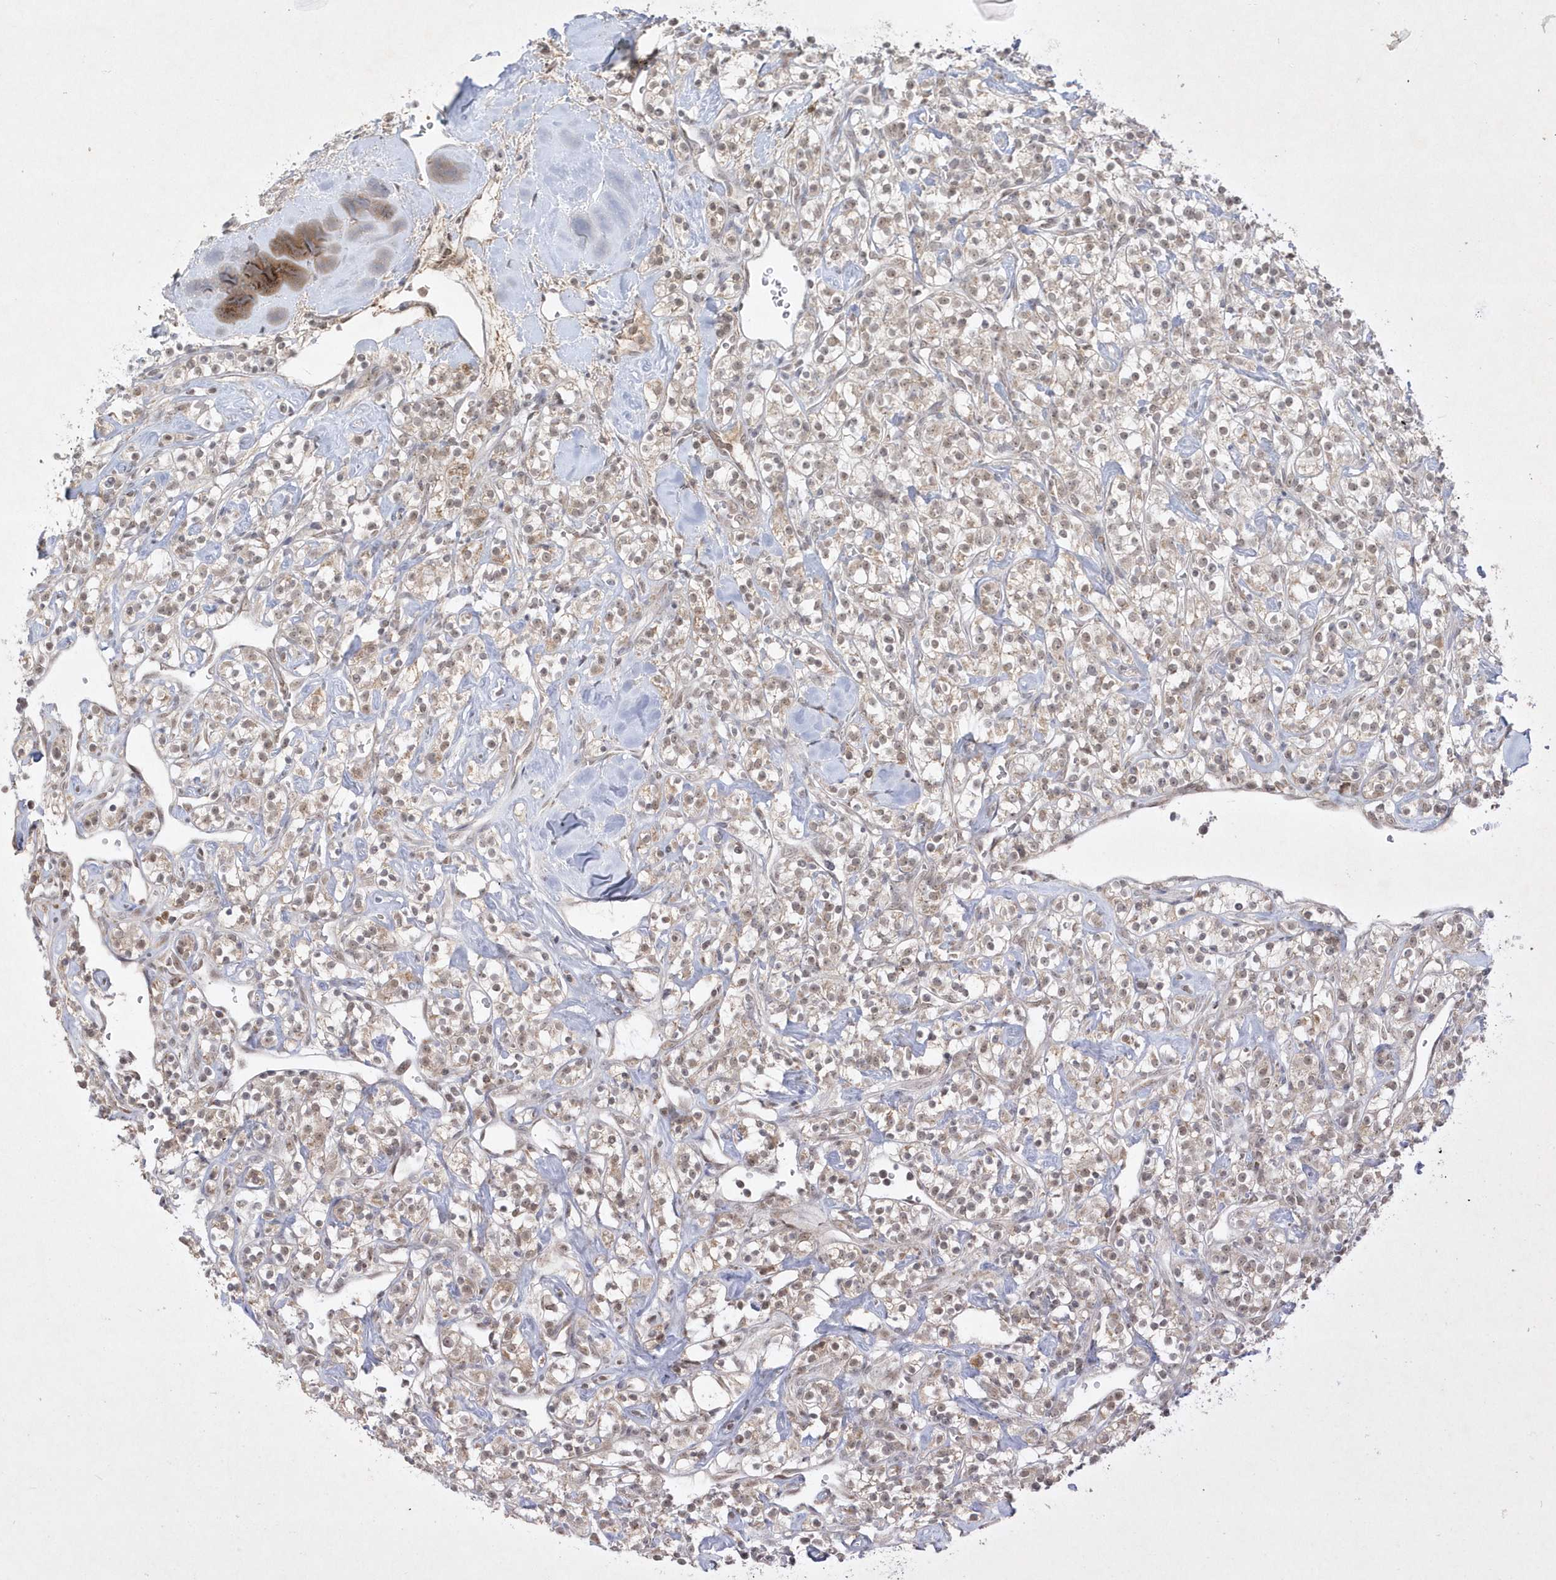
{"staining": {"intensity": "weak", "quantity": "25%-75%", "location": "nuclear"}, "tissue": "renal cancer", "cell_type": "Tumor cells", "image_type": "cancer", "snomed": [{"axis": "morphology", "description": "Adenocarcinoma, NOS"}, {"axis": "topography", "description": "Kidney"}], "caption": "Renal cancer (adenocarcinoma) was stained to show a protein in brown. There is low levels of weak nuclear positivity in about 25%-75% of tumor cells.", "gene": "CPSF3", "patient": {"sex": "male", "age": 77}}